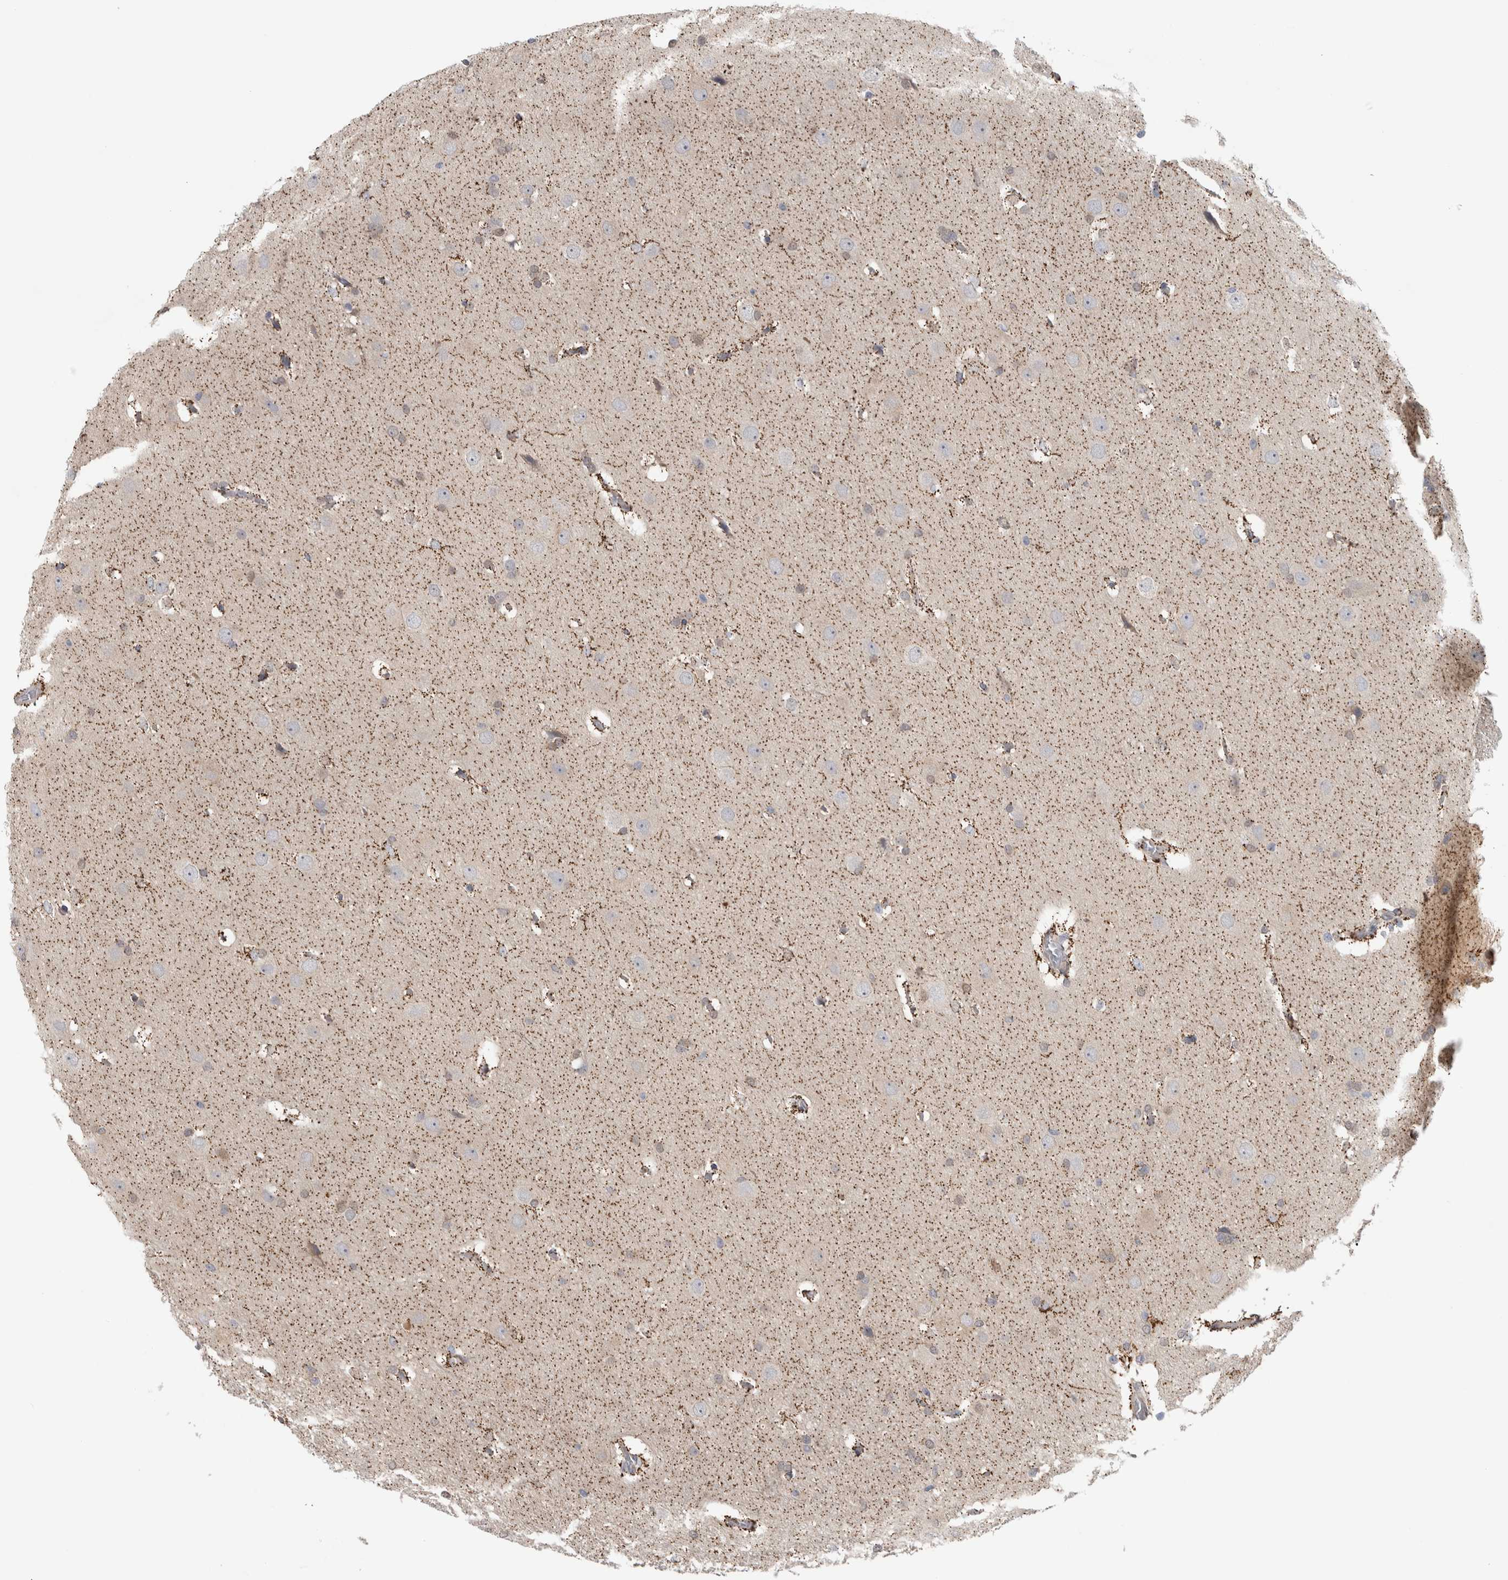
{"staining": {"intensity": "weak", "quantity": "<25%", "location": "cytoplasmic/membranous"}, "tissue": "glioma", "cell_type": "Tumor cells", "image_type": "cancer", "snomed": [{"axis": "morphology", "description": "Glioma, malignant, Low grade"}, {"axis": "topography", "description": "Brain"}], "caption": "Image shows no protein positivity in tumor cells of malignant glioma (low-grade) tissue. The staining was performed using DAB to visualize the protein expression in brown, while the nuclei were stained in blue with hematoxylin (Magnification: 20x).", "gene": "RAB18", "patient": {"sex": "female", "age": 37}}